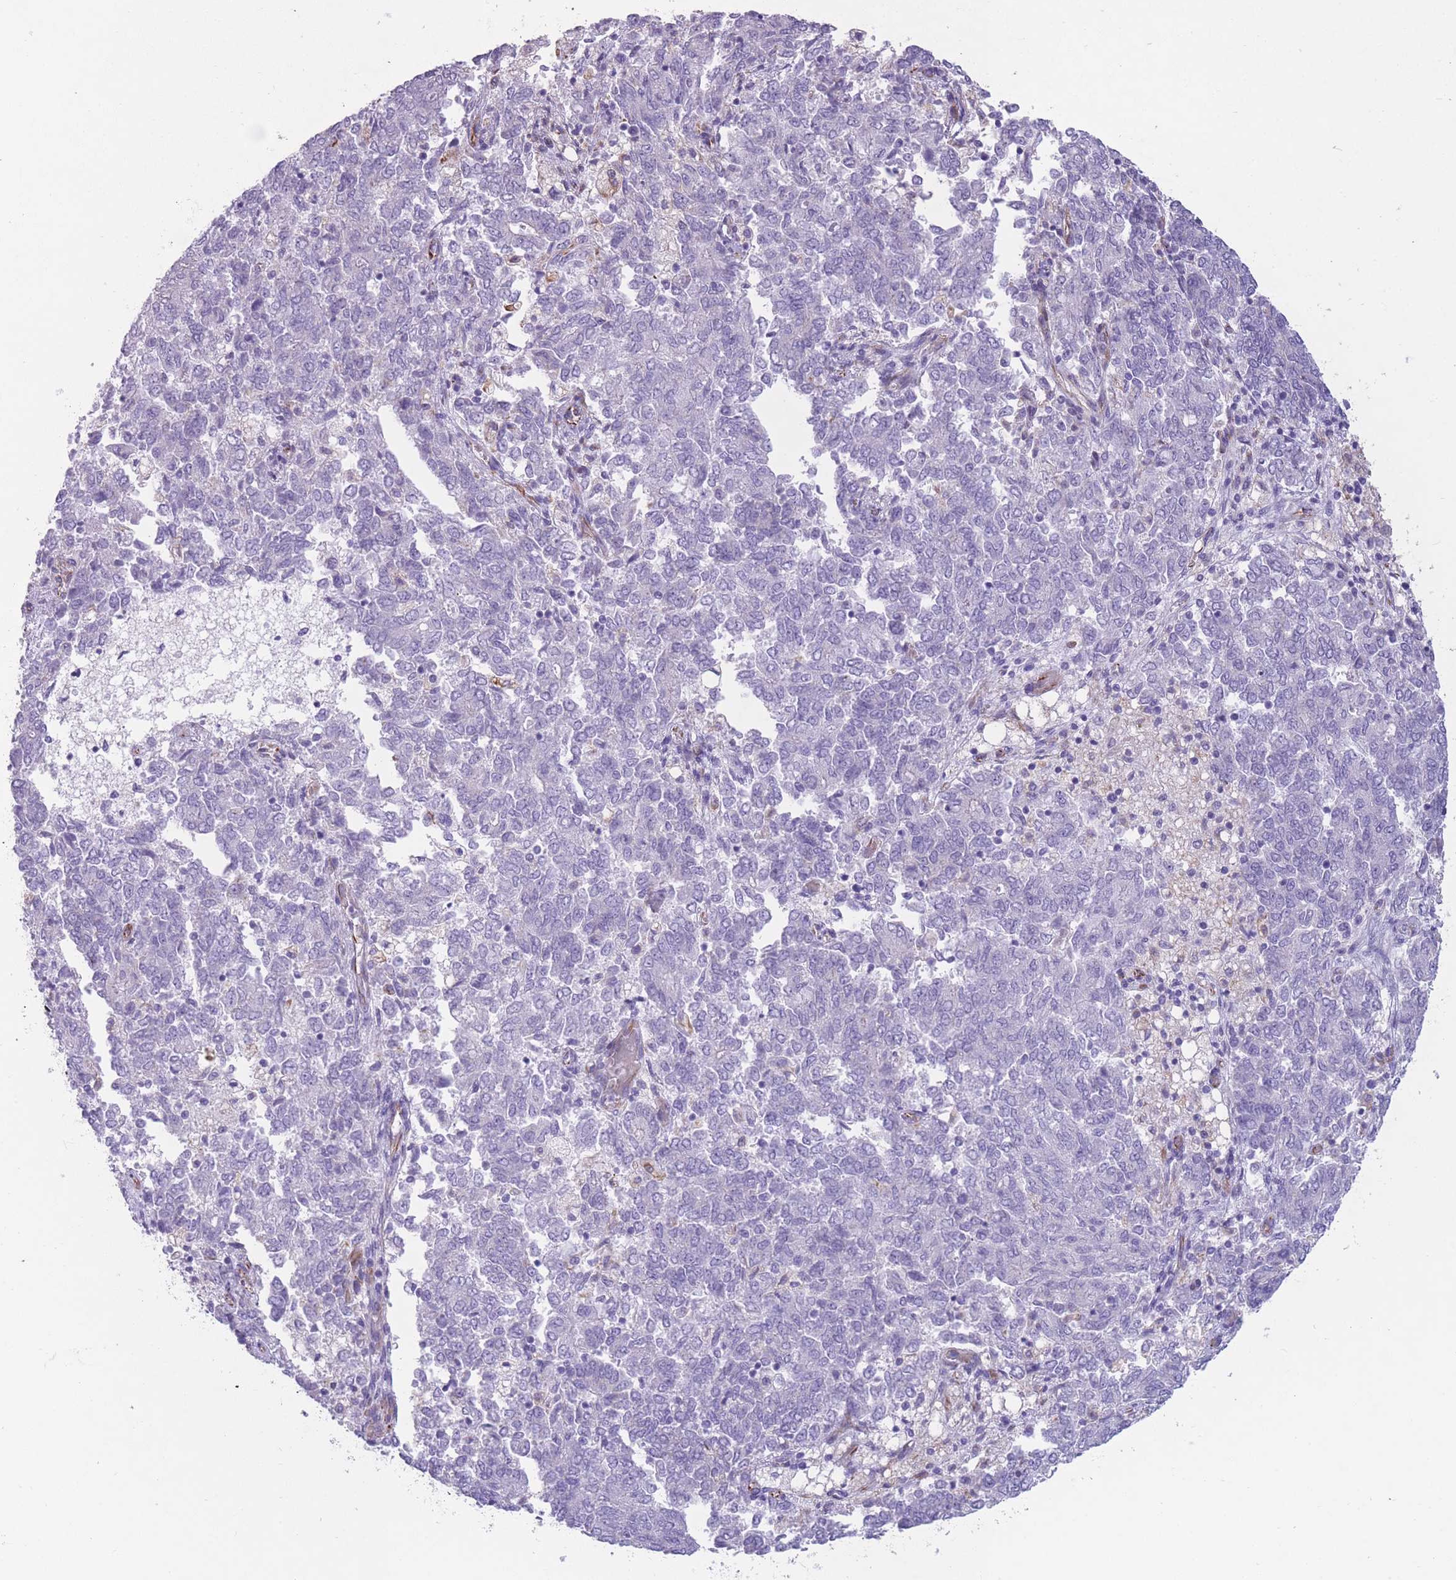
{"staining": {"intensity": "negative", "quantity": "none", "location": "none"}, "tissue": "endometrial cancer", "cell_type": "Tumor cells", "image_type": "cancer", "snomed": [{"axis": "morphology", "description": "Adenocarcinoma, NOS"}, {"axis": "topography", "description": "Endometrium"}], "caption": "A high-resolution photomicrograph shows IHC staining of endometrial adenocarcinoma, which displays no significant positivity in tumor cells.", "gene": "PTCD1", "patient": {"sex": "female", "age": 80}}